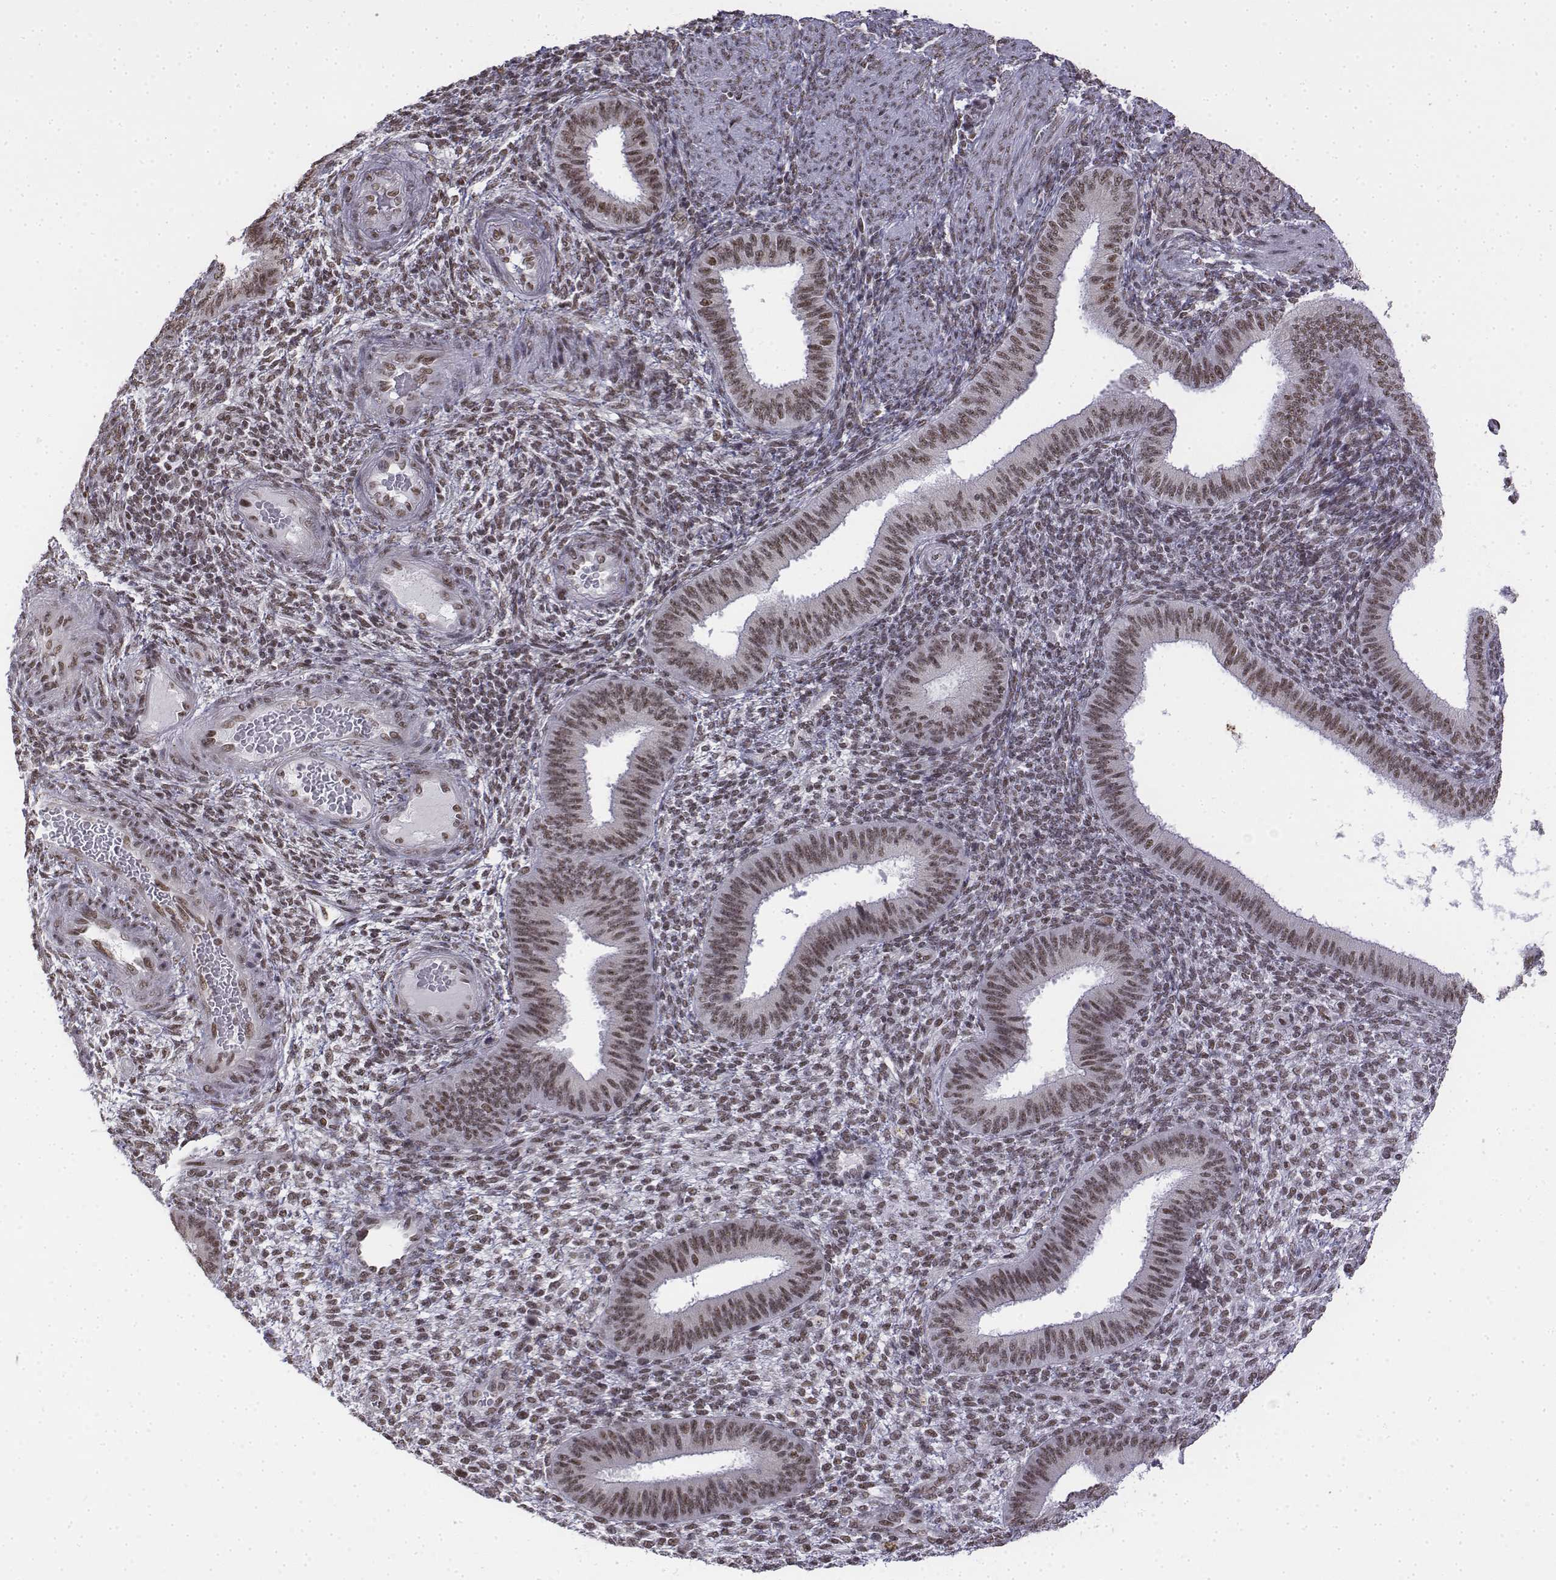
{"staining": {"intensity": "moderate", "quantity": "25%-75%", "location": "nuclear"}, "tissue": "endometrium", "cell_type": "Cells in endometrial stroma", "image_type": "normal", "snomed": [{"axis": "morphology", "description": "Normal tissue, NOS"}, {"axis": "topography", "description": "Endometrium"}], "caption": "Protein expression analysis of unremarkable endometrium demonstrates moderate nuclear expression in approximately 25%-75% of cells in endometrial stroma. The staining was performed using DAB (3,3'-diaminobenzidine) to visualize the protein expression in brown, while the nuclei were stained in blue with hematoxylin (Magnification: 20x).", "gene": "SETD1A", "patient": {"sex": "female", "age": 39}}